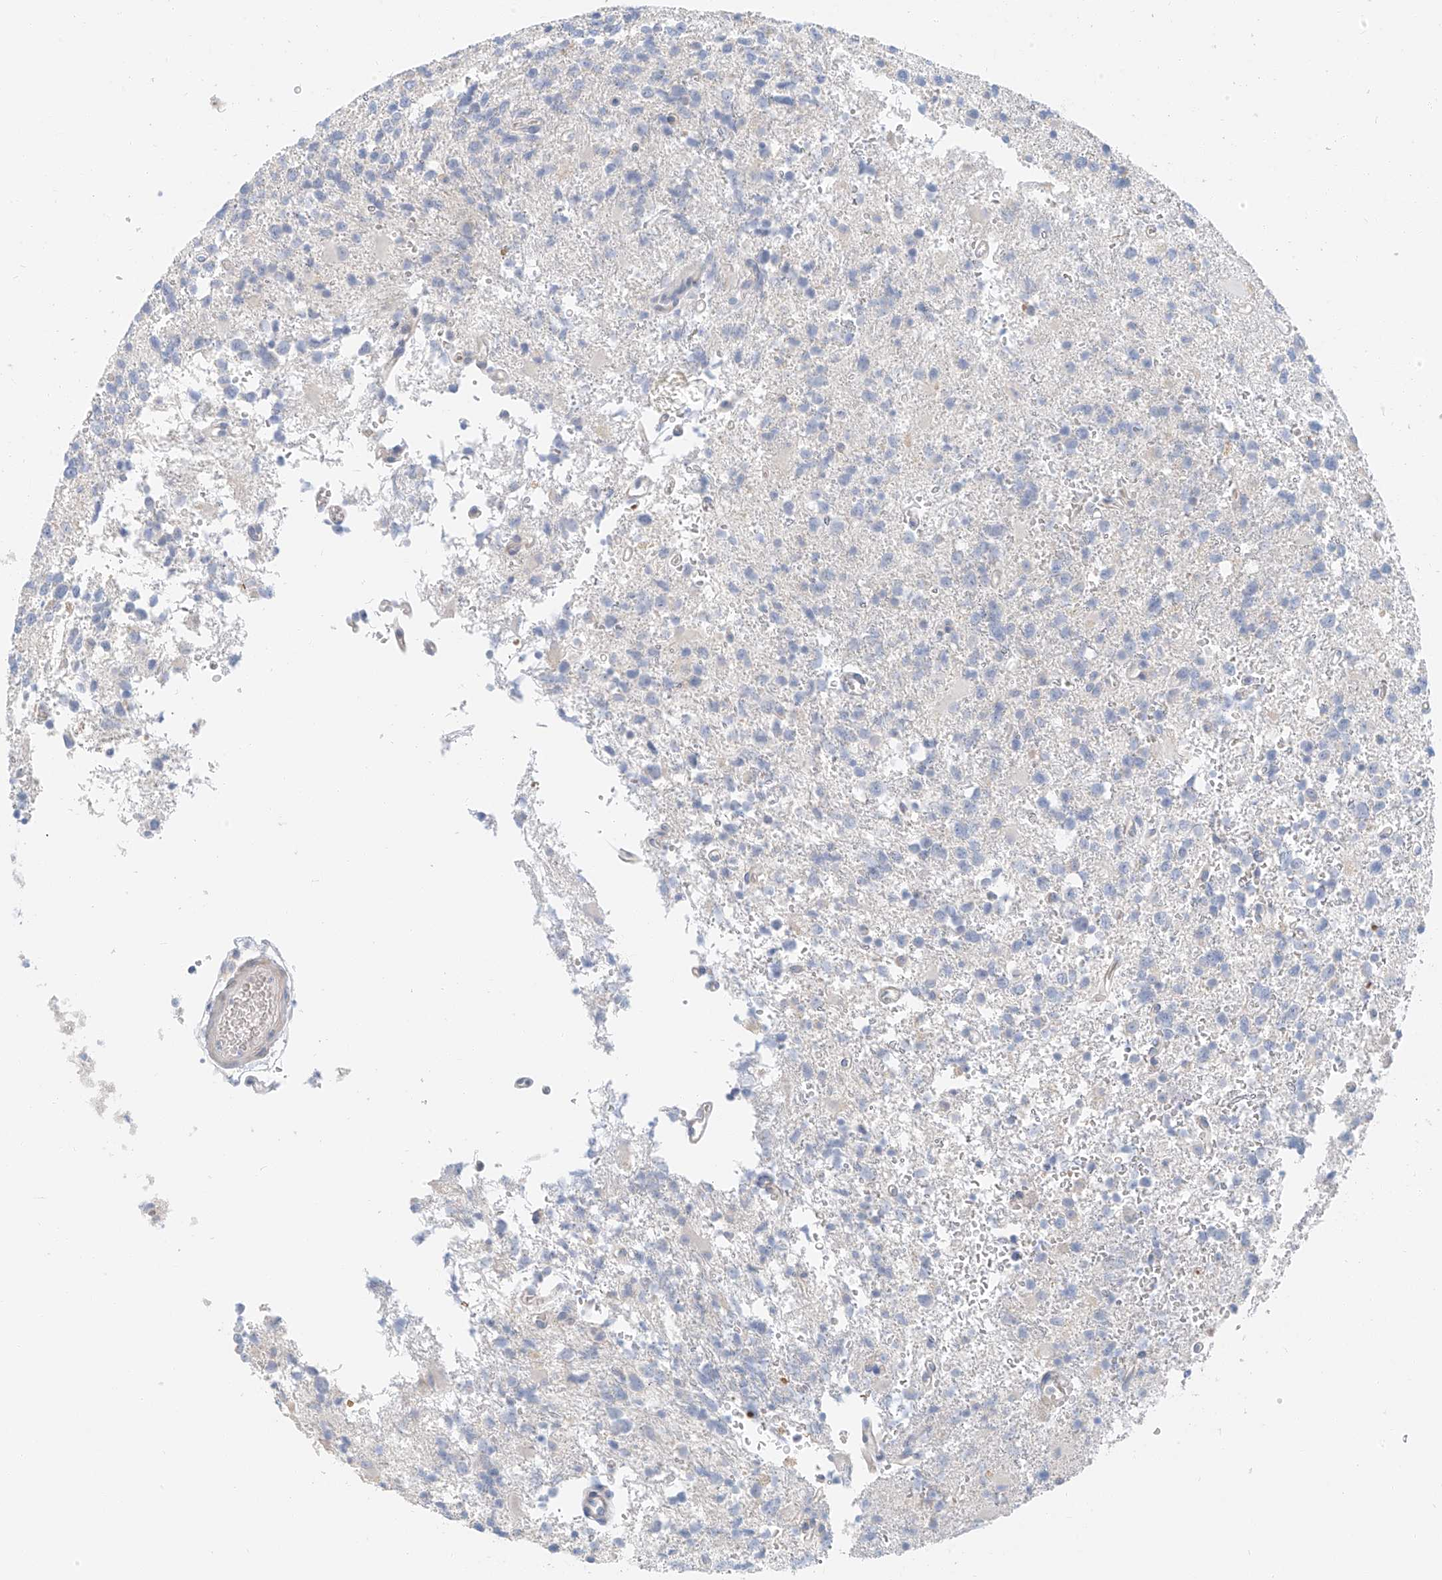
{"staining": {"intensity": "negative", "quantity": "none", "location": "none"}, "tissue": "glioma", "cell_type": "Tumor cells", "image_type": "cancer", "snomed": [{"axis": "morphology", "description": "Glioma, malignant, High grade"}, {"axis": "topography", "description": "Brain"}], "caption": "This is a micrograph of immunohistochemistry staining of high-grade glioma (malignant), which shows no expression in tumor cells.", "gene": "PGC", "patient": {"sex": "female", "age": 62}}